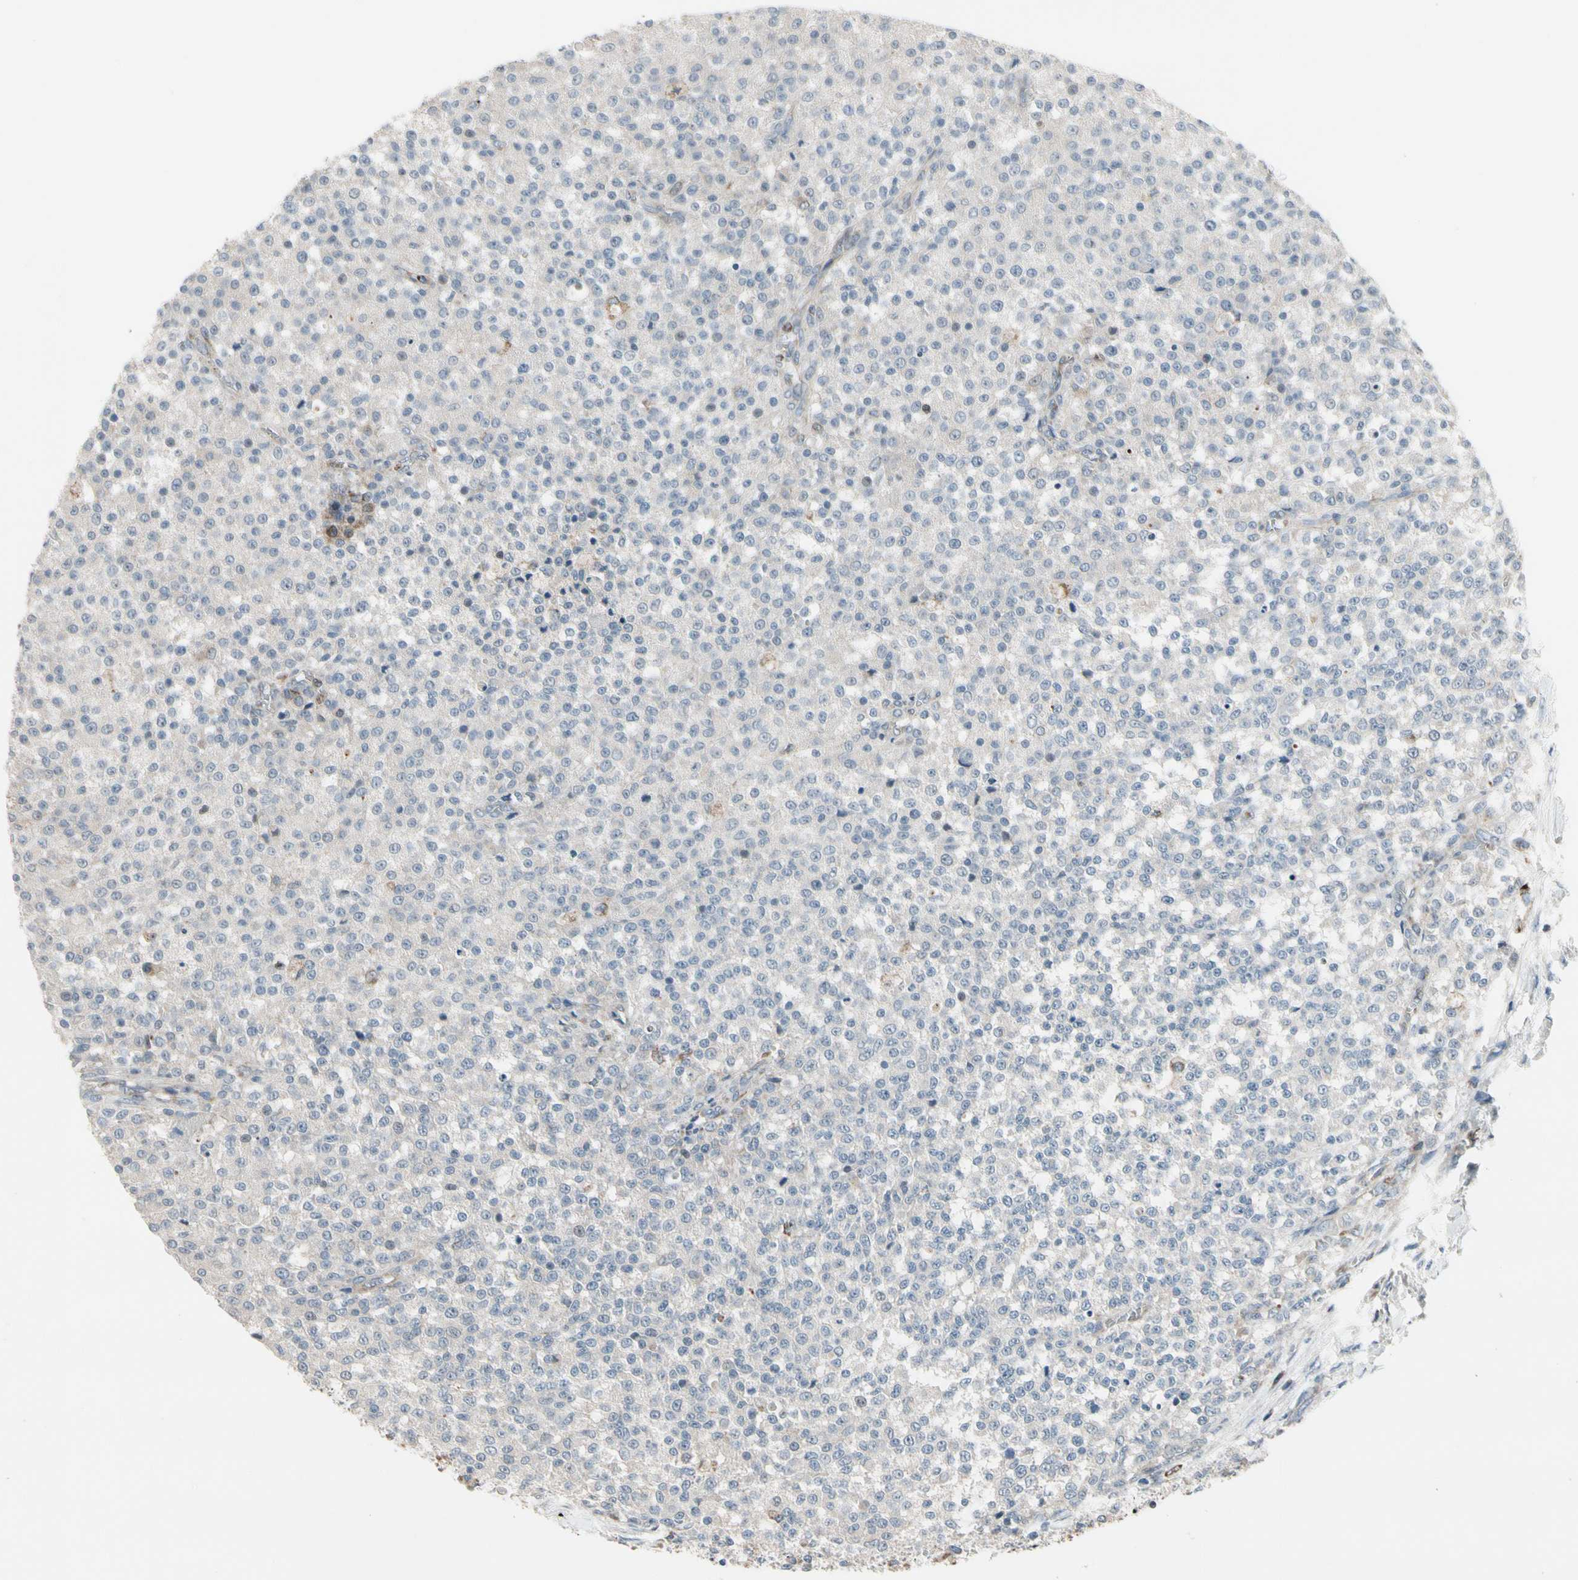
{"staining": {"intensity": "weak", "quantity": ">75%", "location": "cytoplasmic/membranous"}, "tissue": "testis cancer", "cell_type": "Tumor cells", "image_type": "cancer", "snomed": [{"axis": "morphology", "description": "Seminoma, NOS"}, {"axis": "topography", "description": "Testis"}], "caption": "Brown immunohistochemical staining in human testis cancer (seminoma) displays weak cytoplasmic/membranous staining in approximately >75% of tumor cells.", "gene": "CPT1A", "patient": {"sex": "male", "age": 59}}